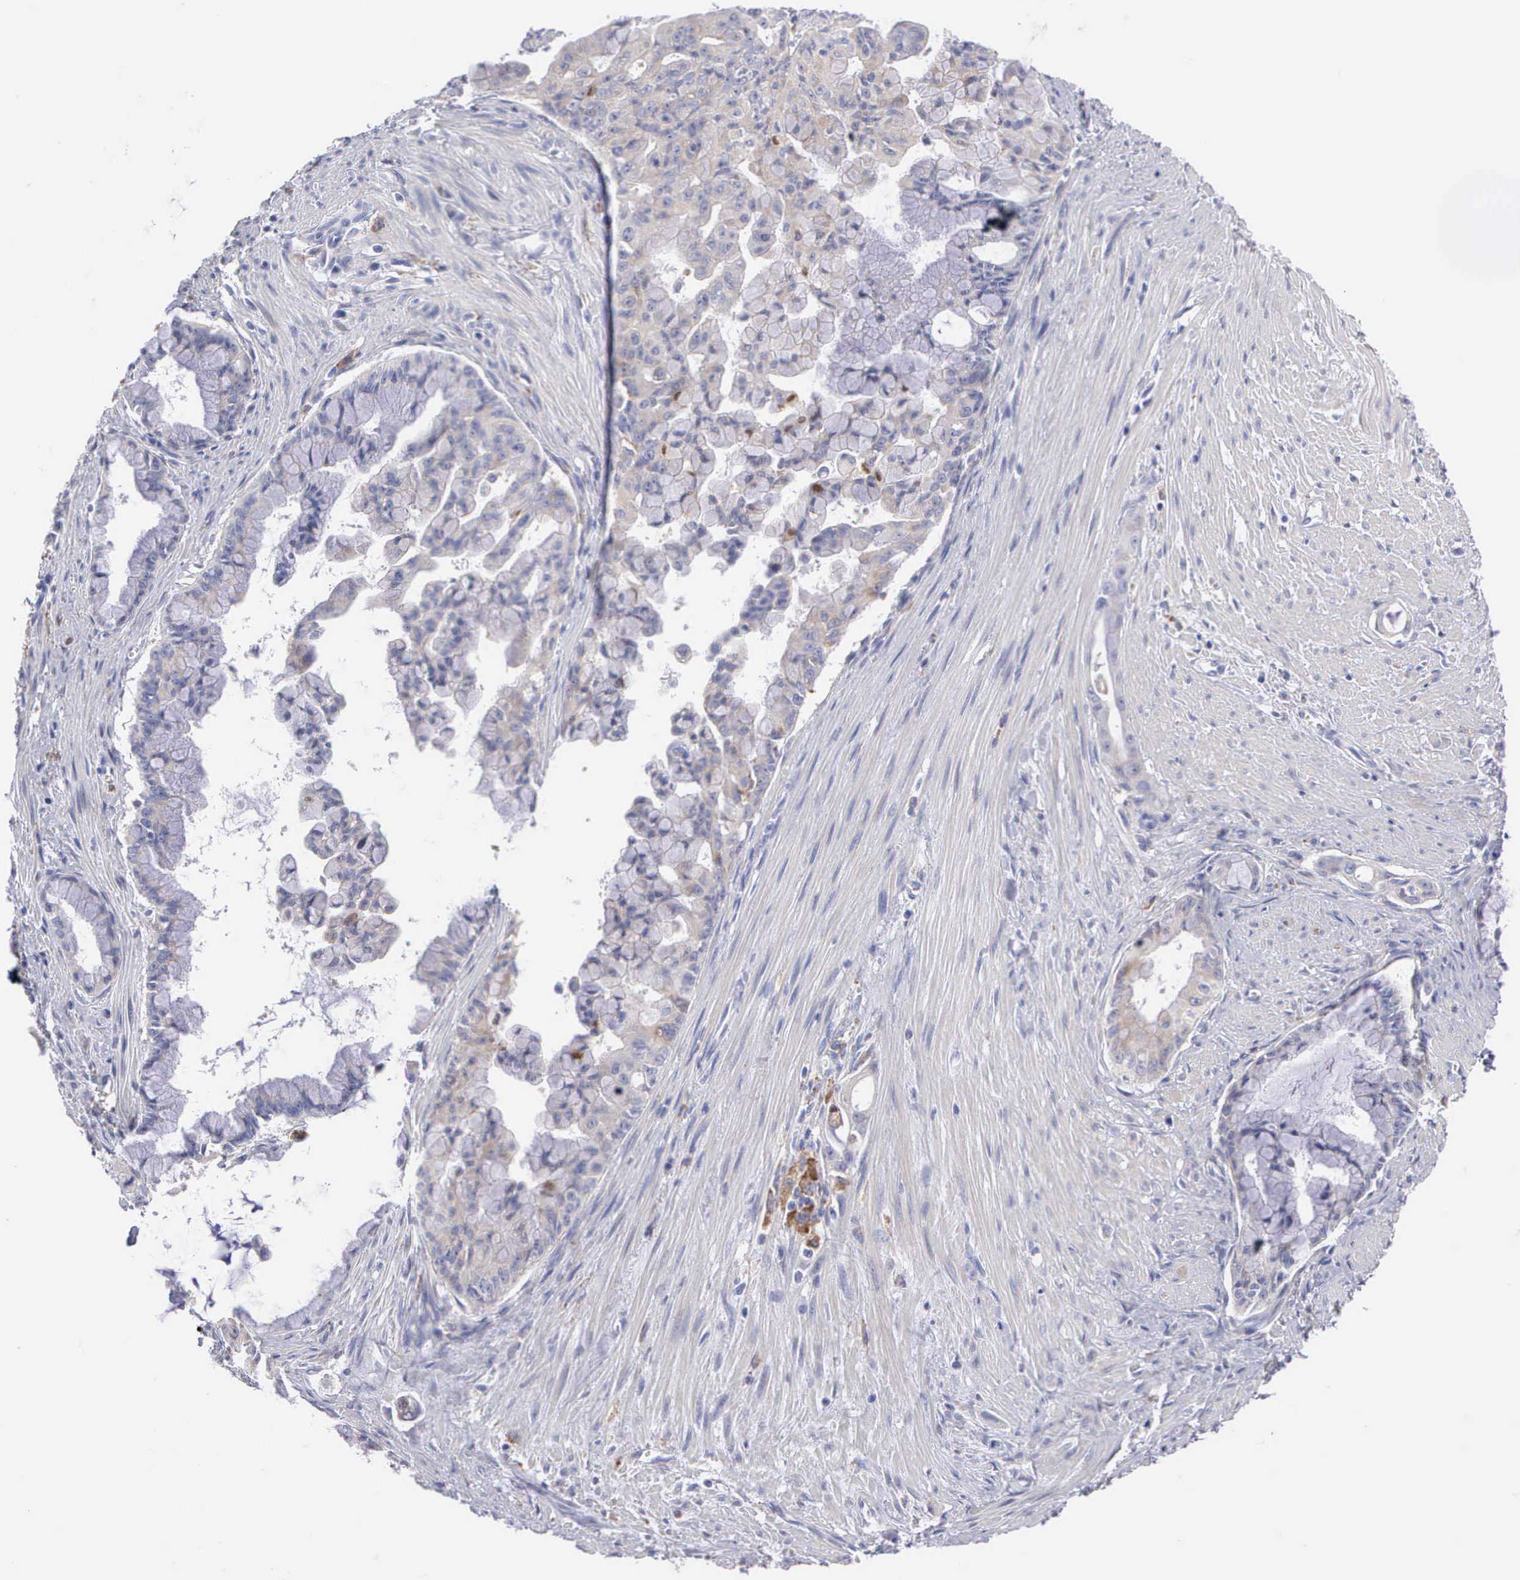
{"staining": {"intensity": "weak", "quantity": "<25%", "location": "cytoplasmic/membranous"}, "tissue": "pancreatic cancer", "cell_type": "Tumor cells", "image_type": "cancer", "snomed": [{"axis": "morphology", "description": "Adenocarcinoma, NOS"}, {"axis": "topography", "description": "Pancreas"}], "caption": "This is a photomicrograph of immunohistochemistry (IHC) staining of adenocarcinoma (pancreatic), which shows no staining in tumor cells.", "gene": "TYRP1", "patient": {"sex": "male", "age": 59}}